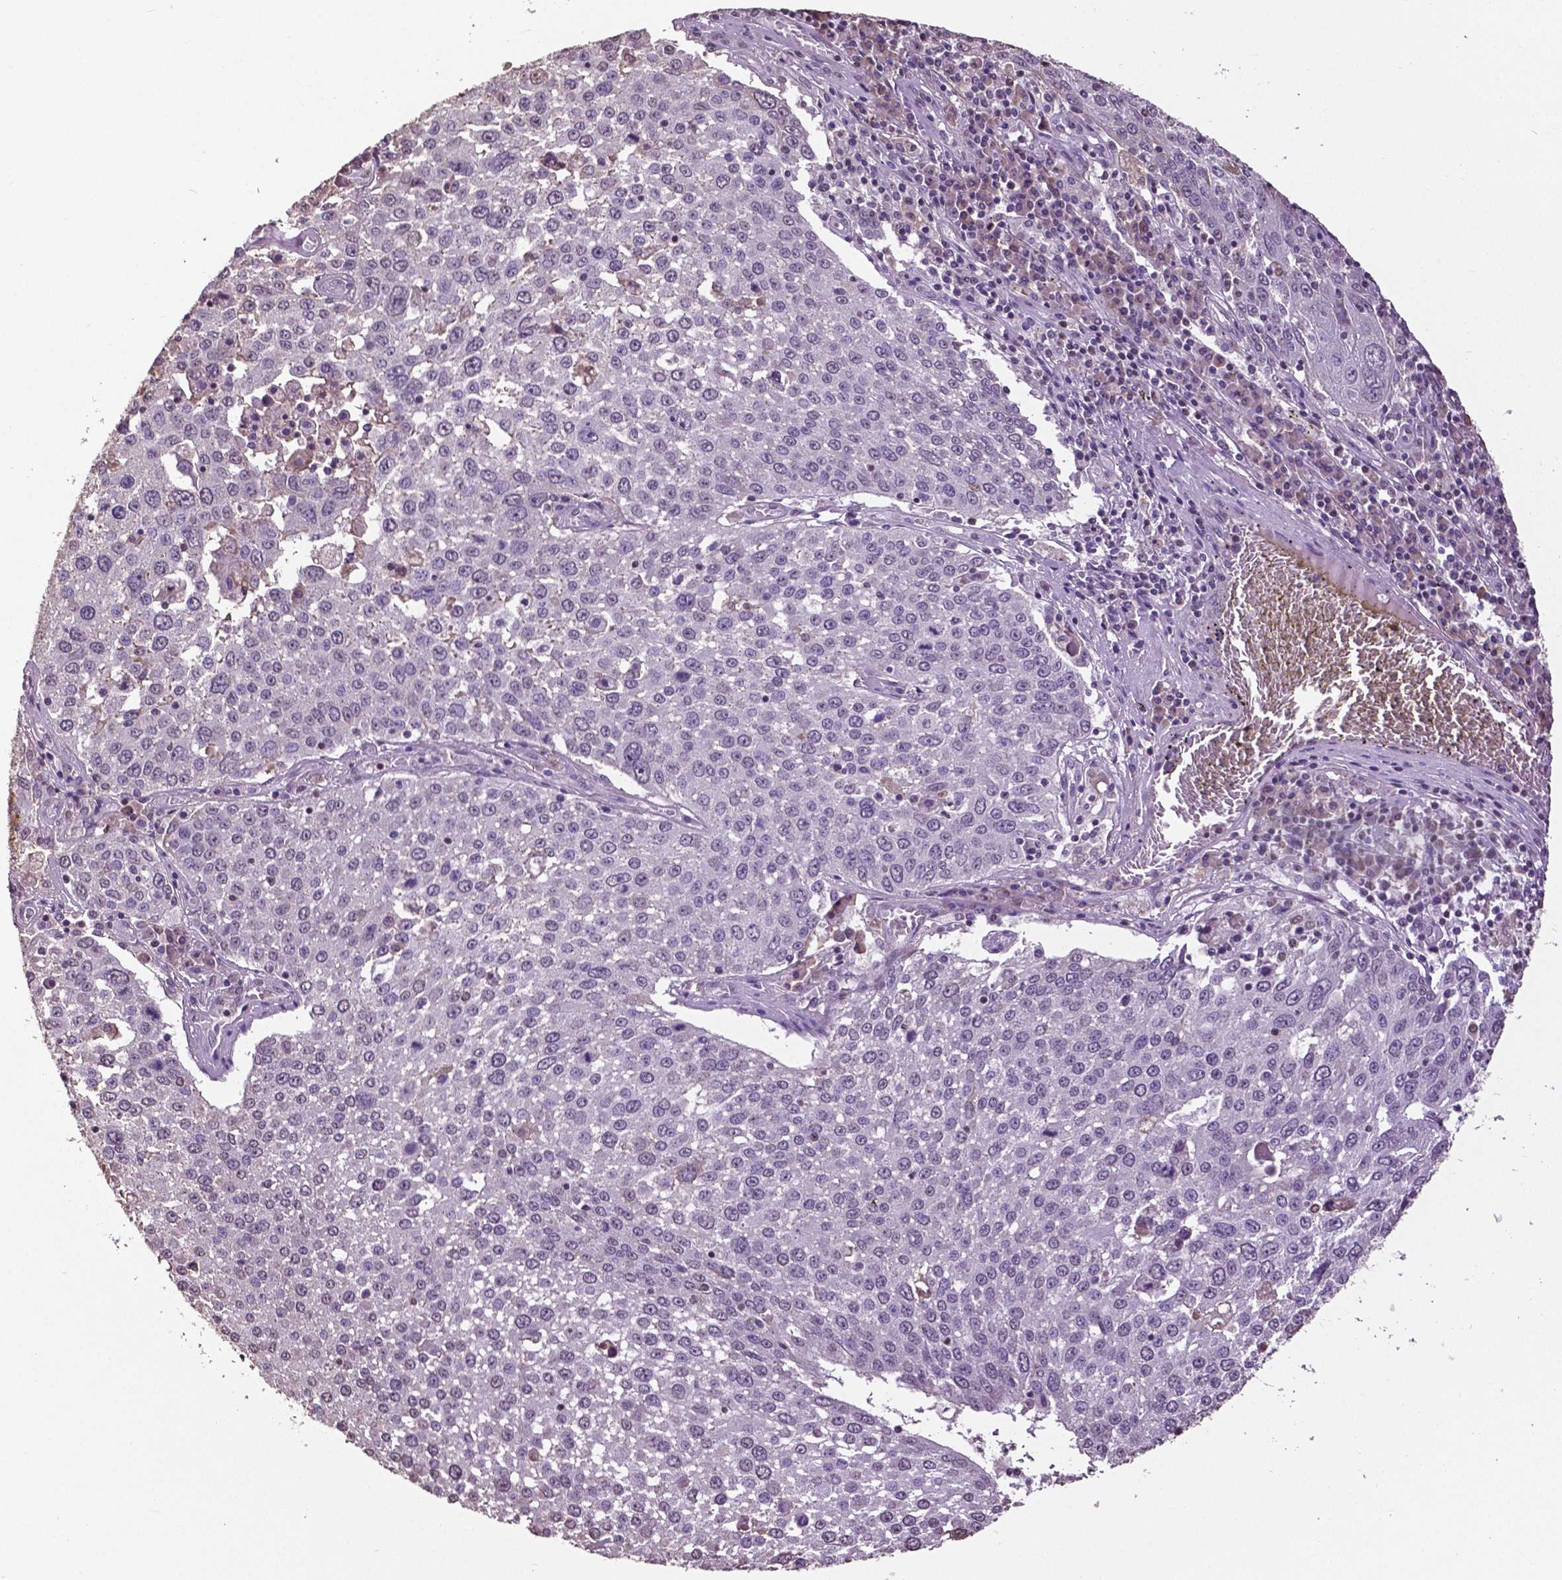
{"staining": {"intensity": "negative", "quantity": "none", "location": "none"}, "tissue": "lung cancer", "cell_type": "Tumor cells", "image_type": "cancer", "snomed": [{"axis": "morphology", "description": "Squamous cell carcinoma, NOS"}, {"axis": "topography", "description": "Lung"}], "caption": "Tumor cells are negative for brown protein staining in lung squamous cell carcinoma.", "gene": "RUNX3", "patient": {"sex": "male", "age": 65}}